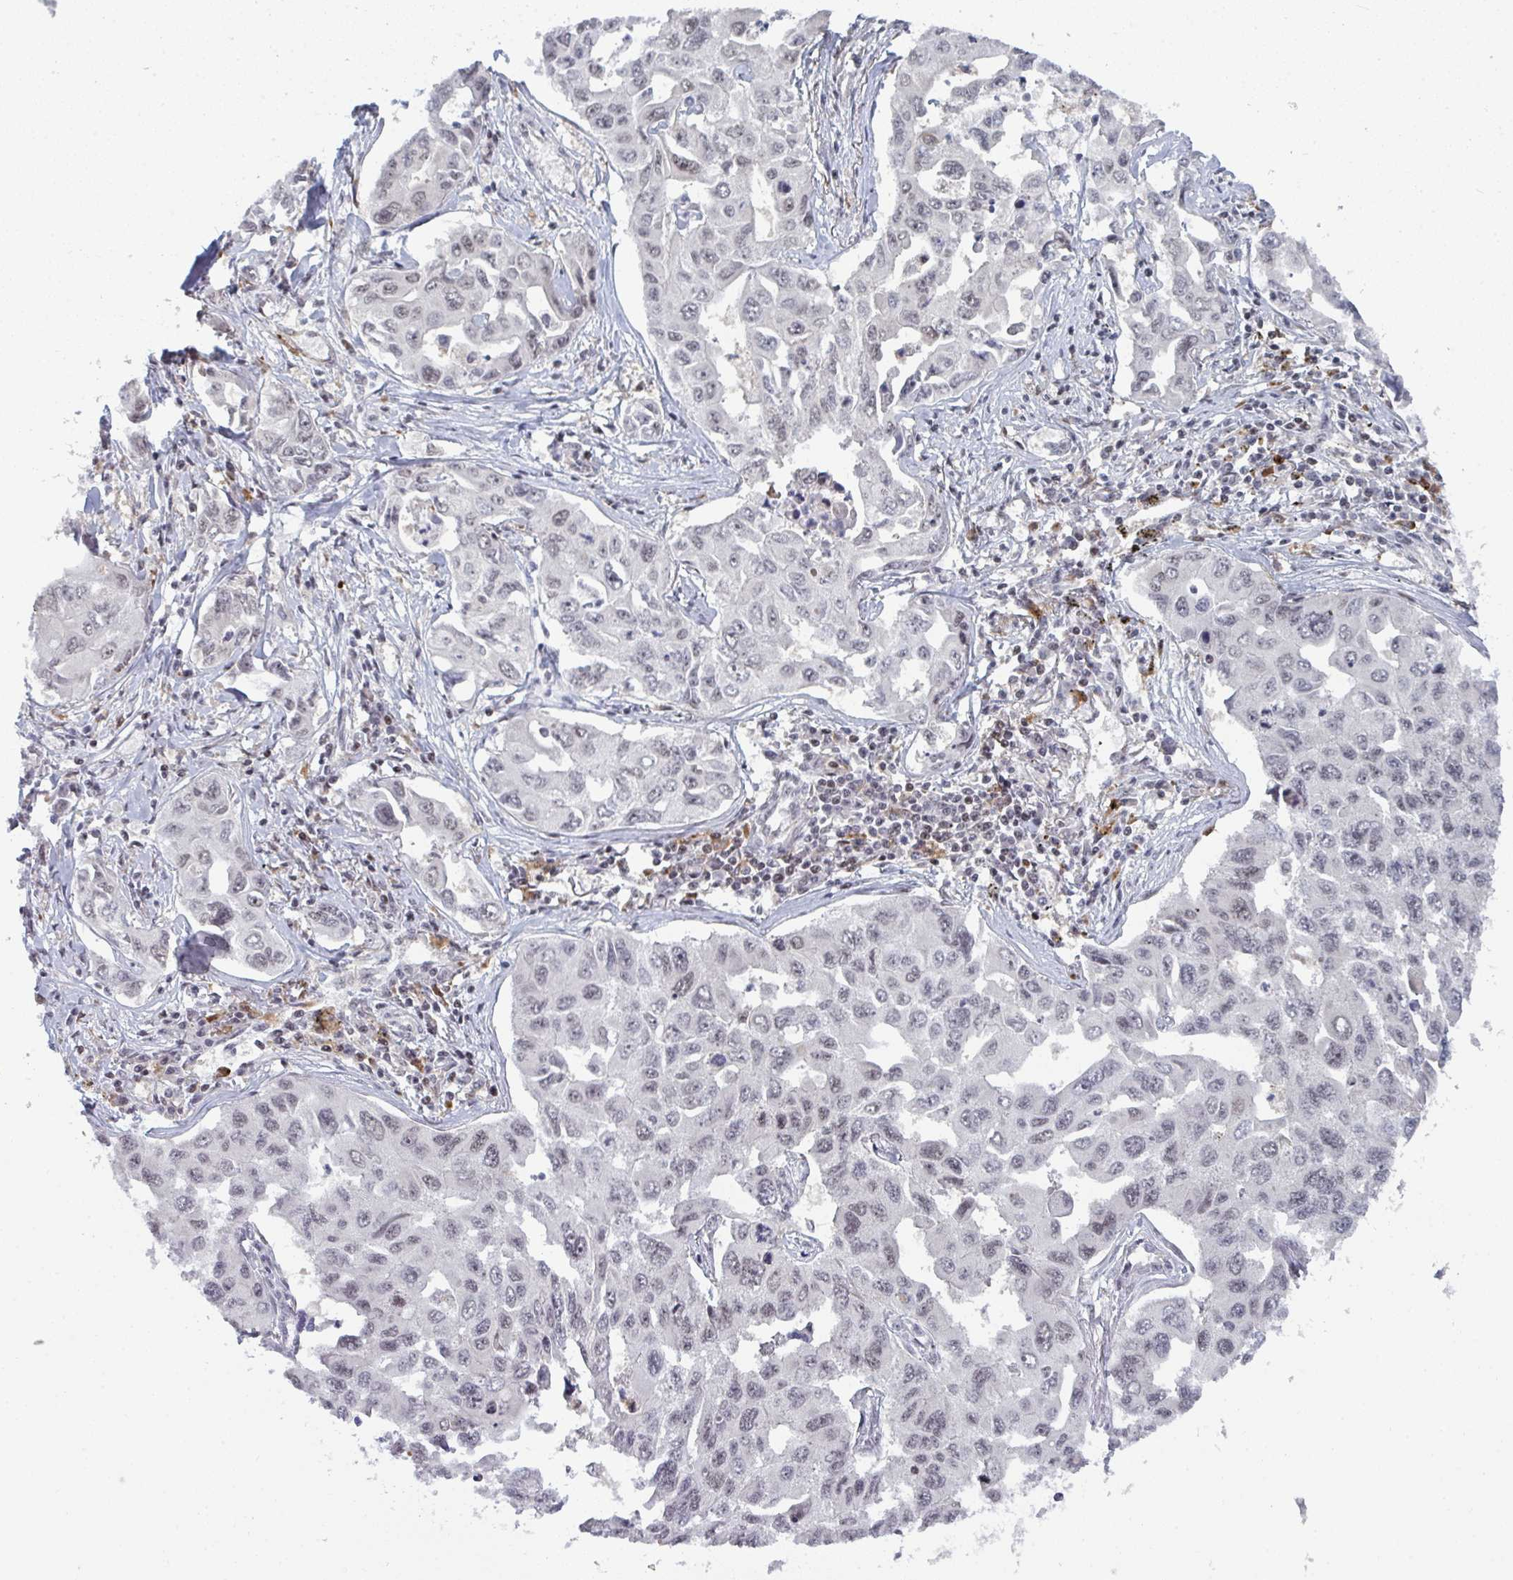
{"staining": {"intensity": "negative", "quantity": "none", "location": "none"}, "tissue": "lung cancer", "cell_type": "Tumor cells", "image_type": "cancer", "snomed": [{"axis": "morphology", "description": "Adenocarcinoma, NOS"}, {"axis": "topography", "description": "Lung"}], "caption": "IHC micrograph of neoplastic tissue: human lung cancer stained with DAB (3,3'-diaminobenzidine) displays no significant protein expression in tumor cells.", "gene": "ATF1", "patient": {"sex": "male", "age": 64}}